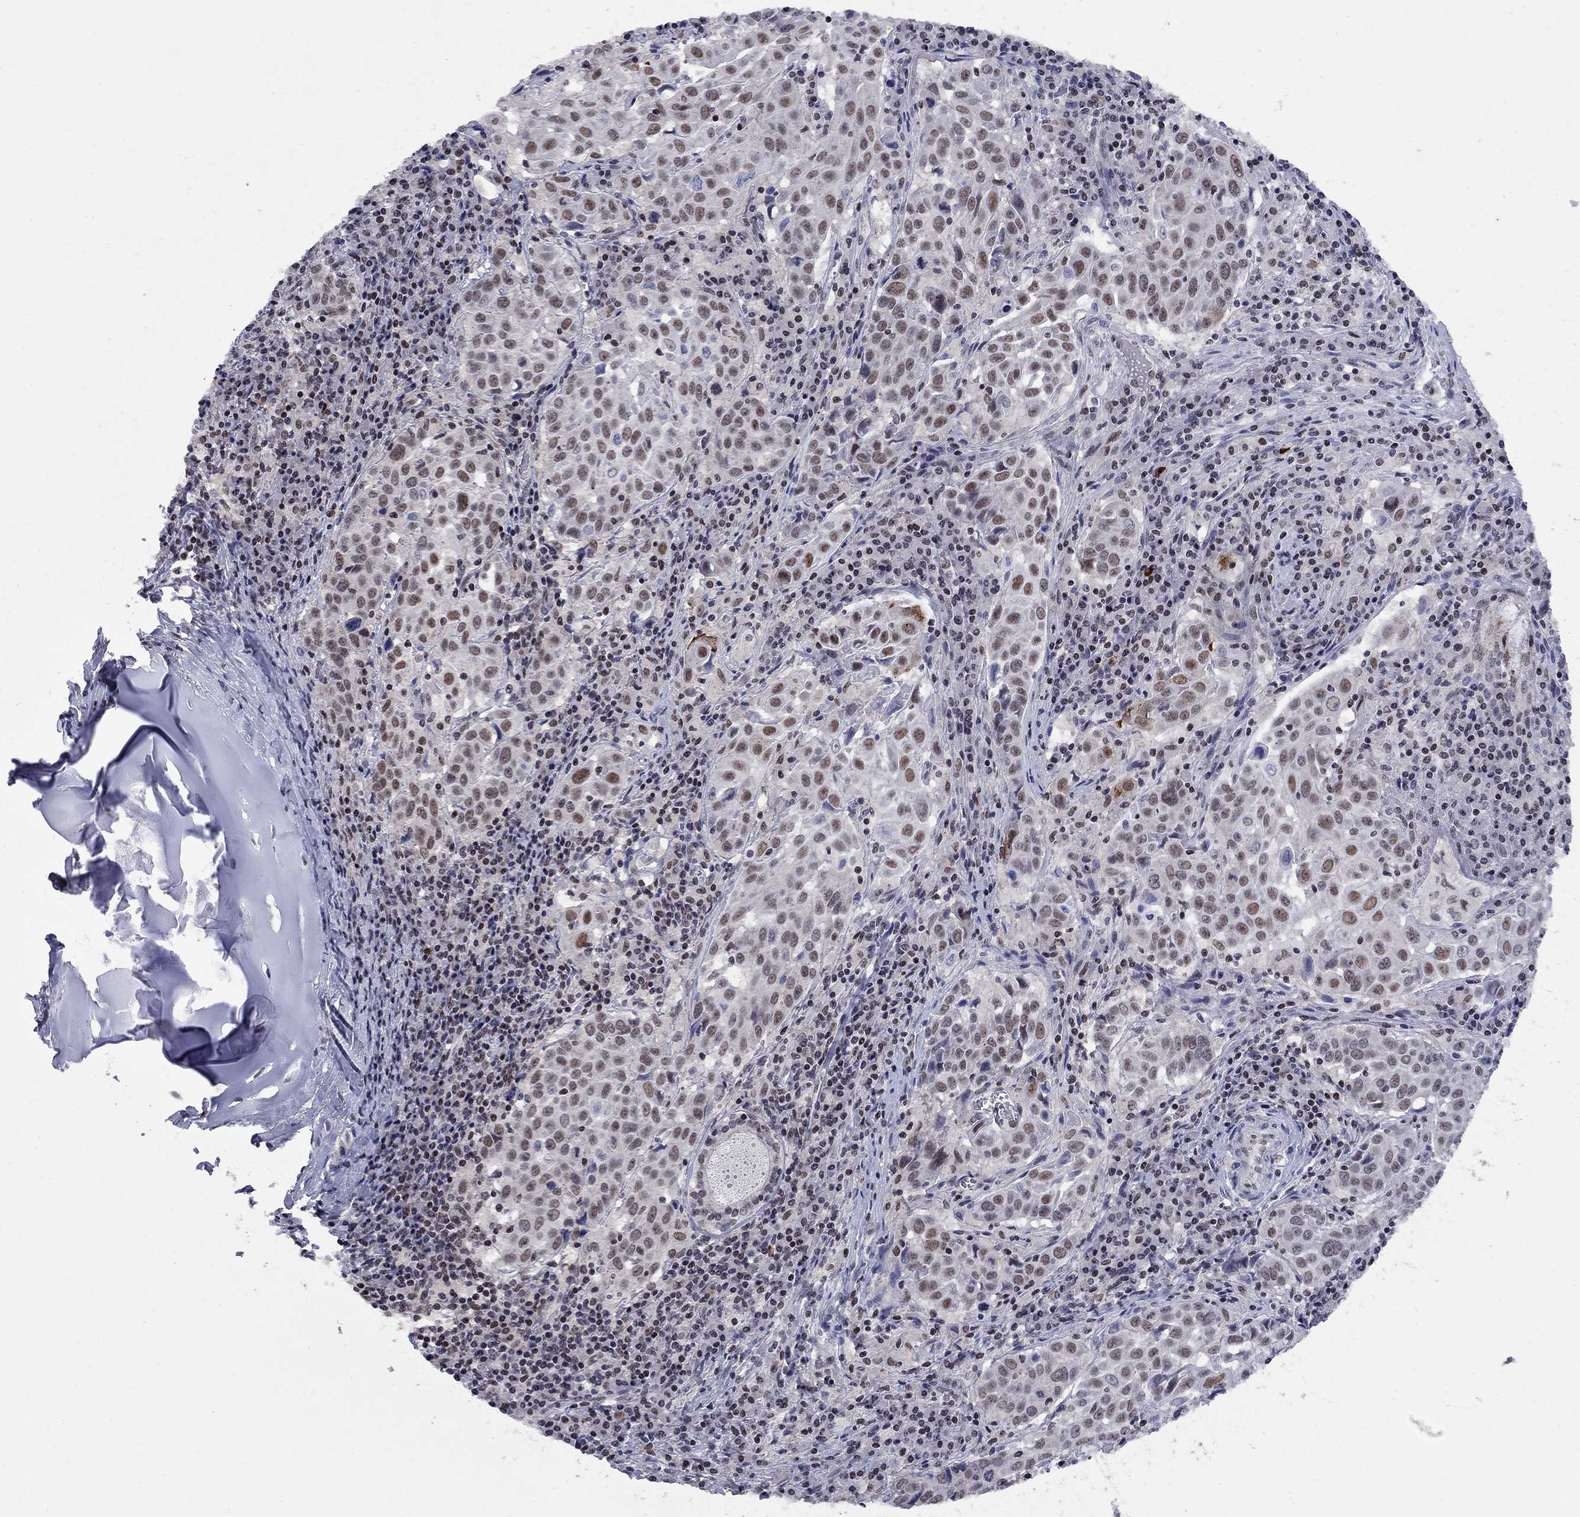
{"staining": {"intensity": "moderate", "quantity": "<25%", "location": "nuclear"}, "tissue": "lung cancer", "cell_type": "Tumor cells", "image_type": "cancer", "snomed": [{"axis": "morphology", "description": "Squamous cell carcinoma, NOS"}, {"axis": "topography", "description": "Lung"}], "caption": "Immunohistochemistry image of human lung squamous cell carcinoma stained for a protein (brown), which reveals low levels of moderate nuclear expression in about <25% of tumor cells.", "gene": "TAF9", "patient": {"sex": "male", "age": 57}}